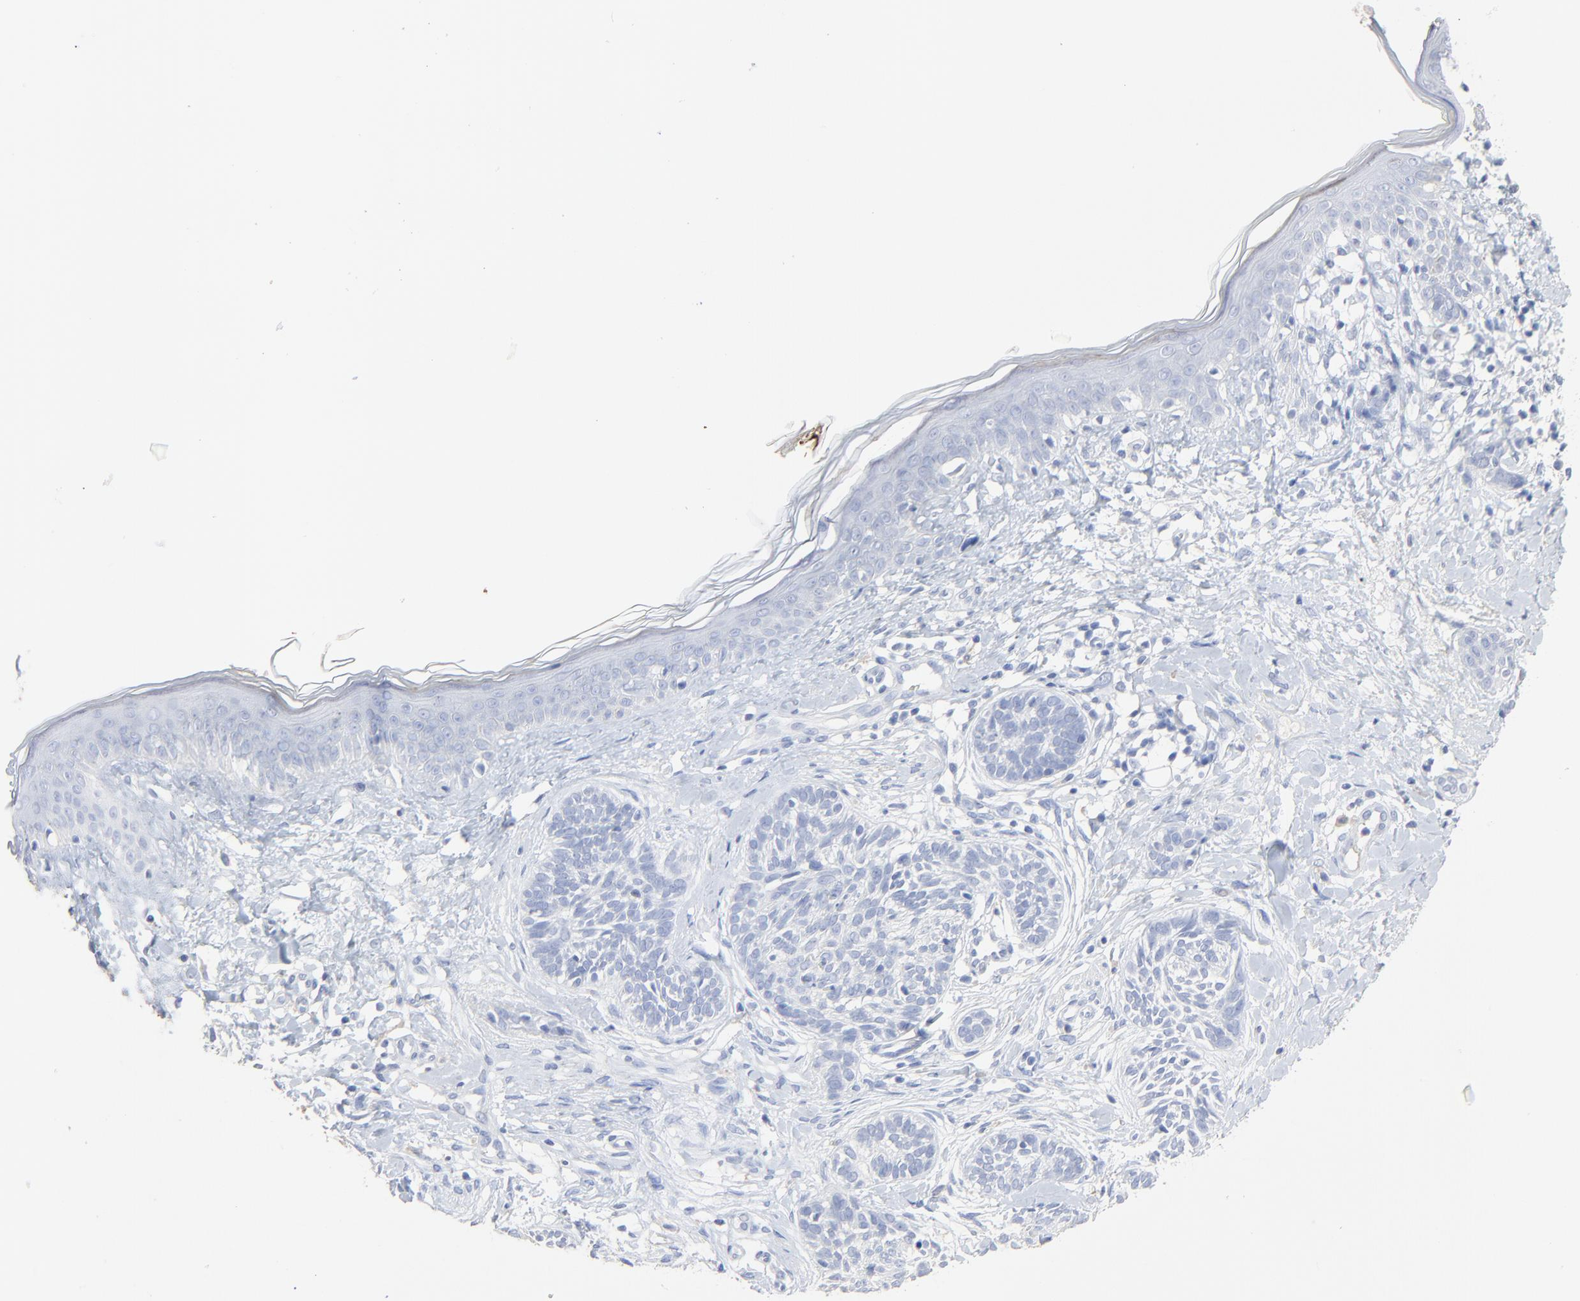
{"staining": {"intensity": "negative", "quantity": "none", "location": "none"}, "tissue": "skin cancer", "cell_type": "Tumor cells", "image_type": "cancer", "snomed": [{"axis": "morphology", "description": "Normal tissue, NOS"}, {"axis": "morphology", "description": "Basal cell carcinoma"}, {"axis": "topography", "description": "Skin"}], "caption": "Tumor cells show no significant protein staining in skin cancer (basal cell carcinoma).", "gene": "LCN2", "patient": {"sex": "male", "age": 63}}